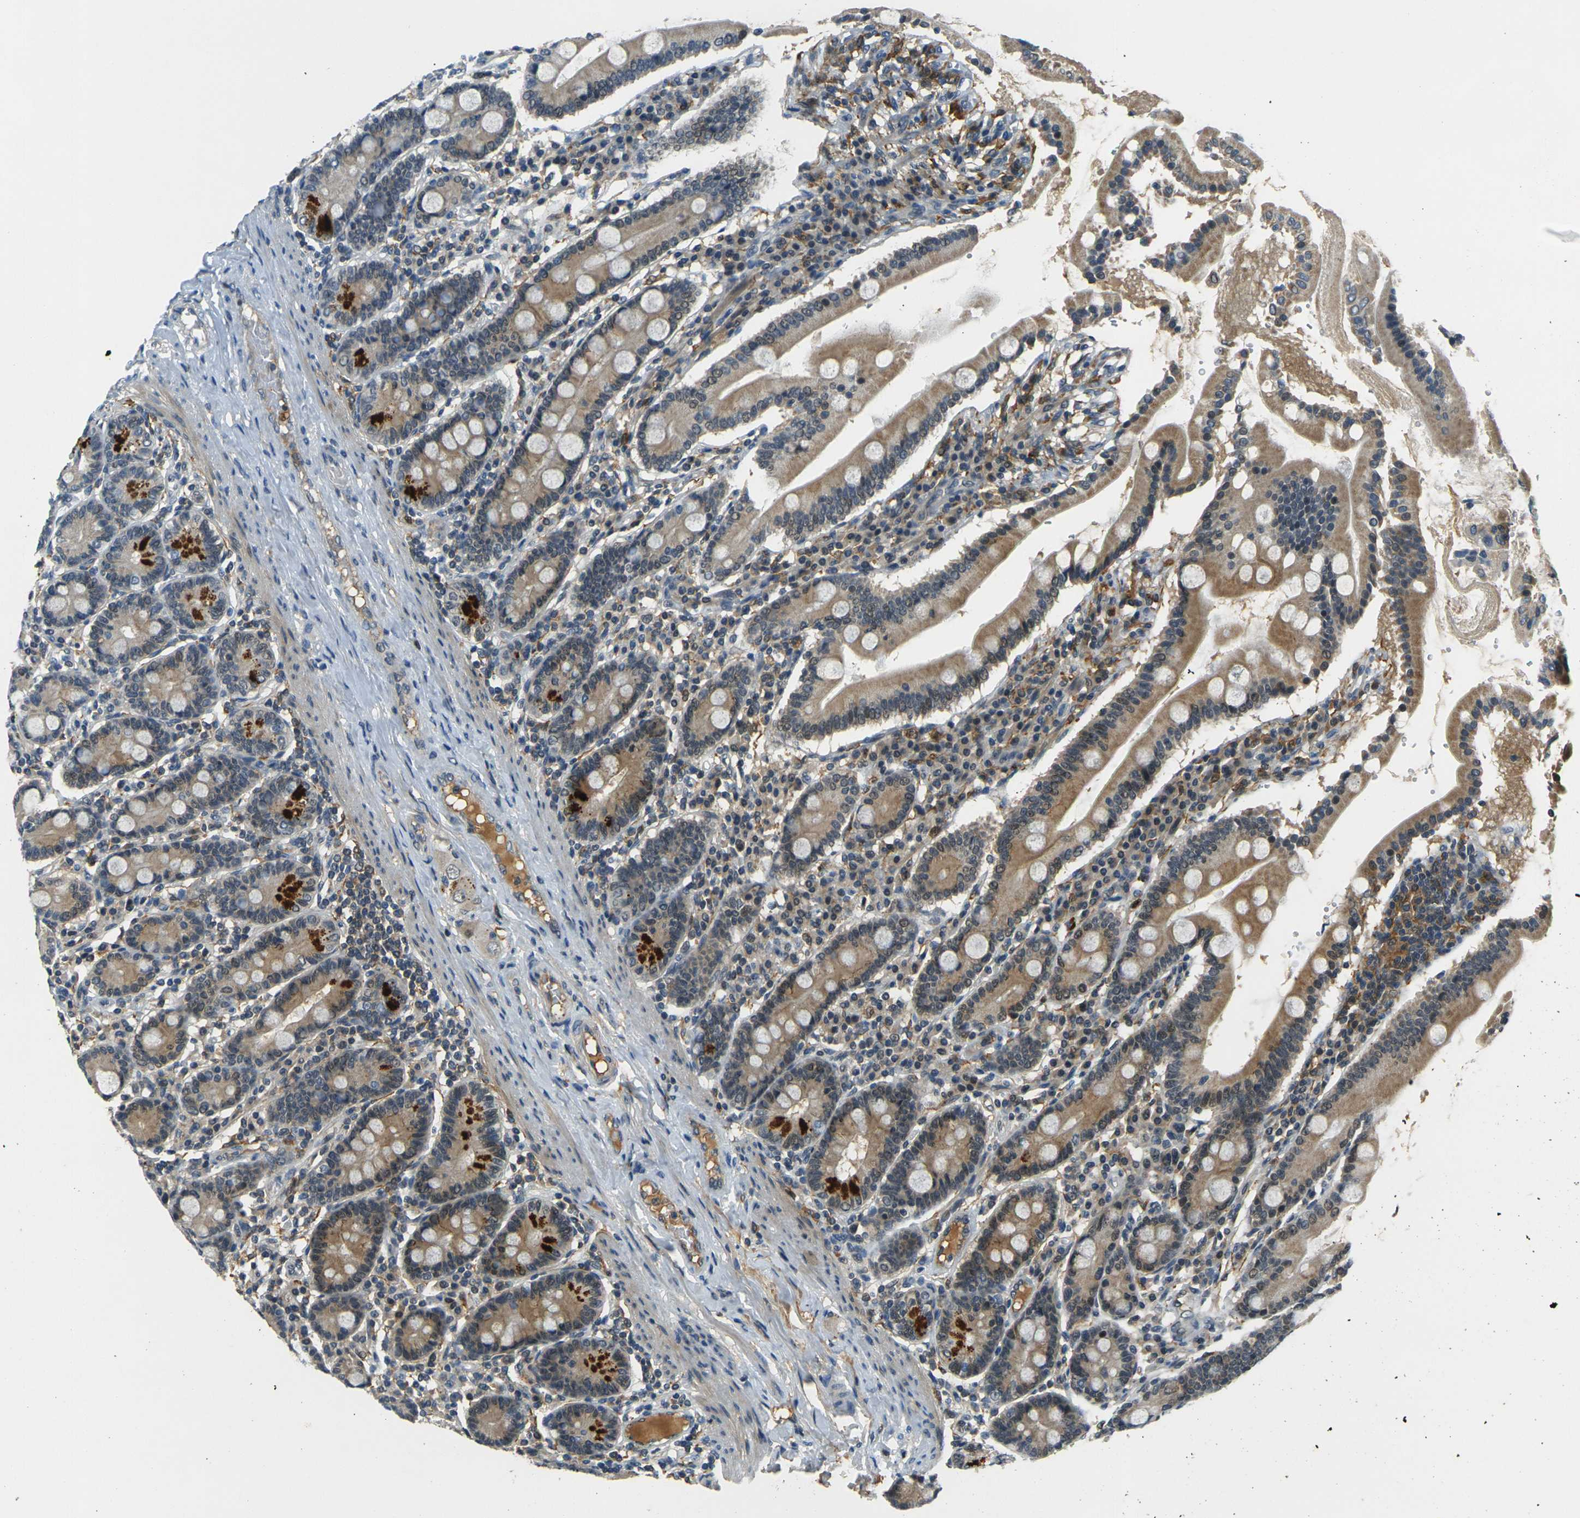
{"staining": {"intensity": "moderate", "quantity": ">75%", "location": "cytoplasmic/membranous"}, "tissue": "duodenum", "cell_type": "Glandular cells", "image_type": "normal", "snomed": [{"axis": "morphology", "description": "Normal tissue, NOS"}, {"axis": "topography", "description": "Duodenum"}], "caption": "Immunohistochemistry (IHC) photomicrograph of benign human duodenum stained for a protein (brown), which reveals medium levels of moderate cytoplasmic/membranous staining in about >75% of glandular cells.", "gene": "PIGL", "patient": {"sex": "male", "age": 50}}